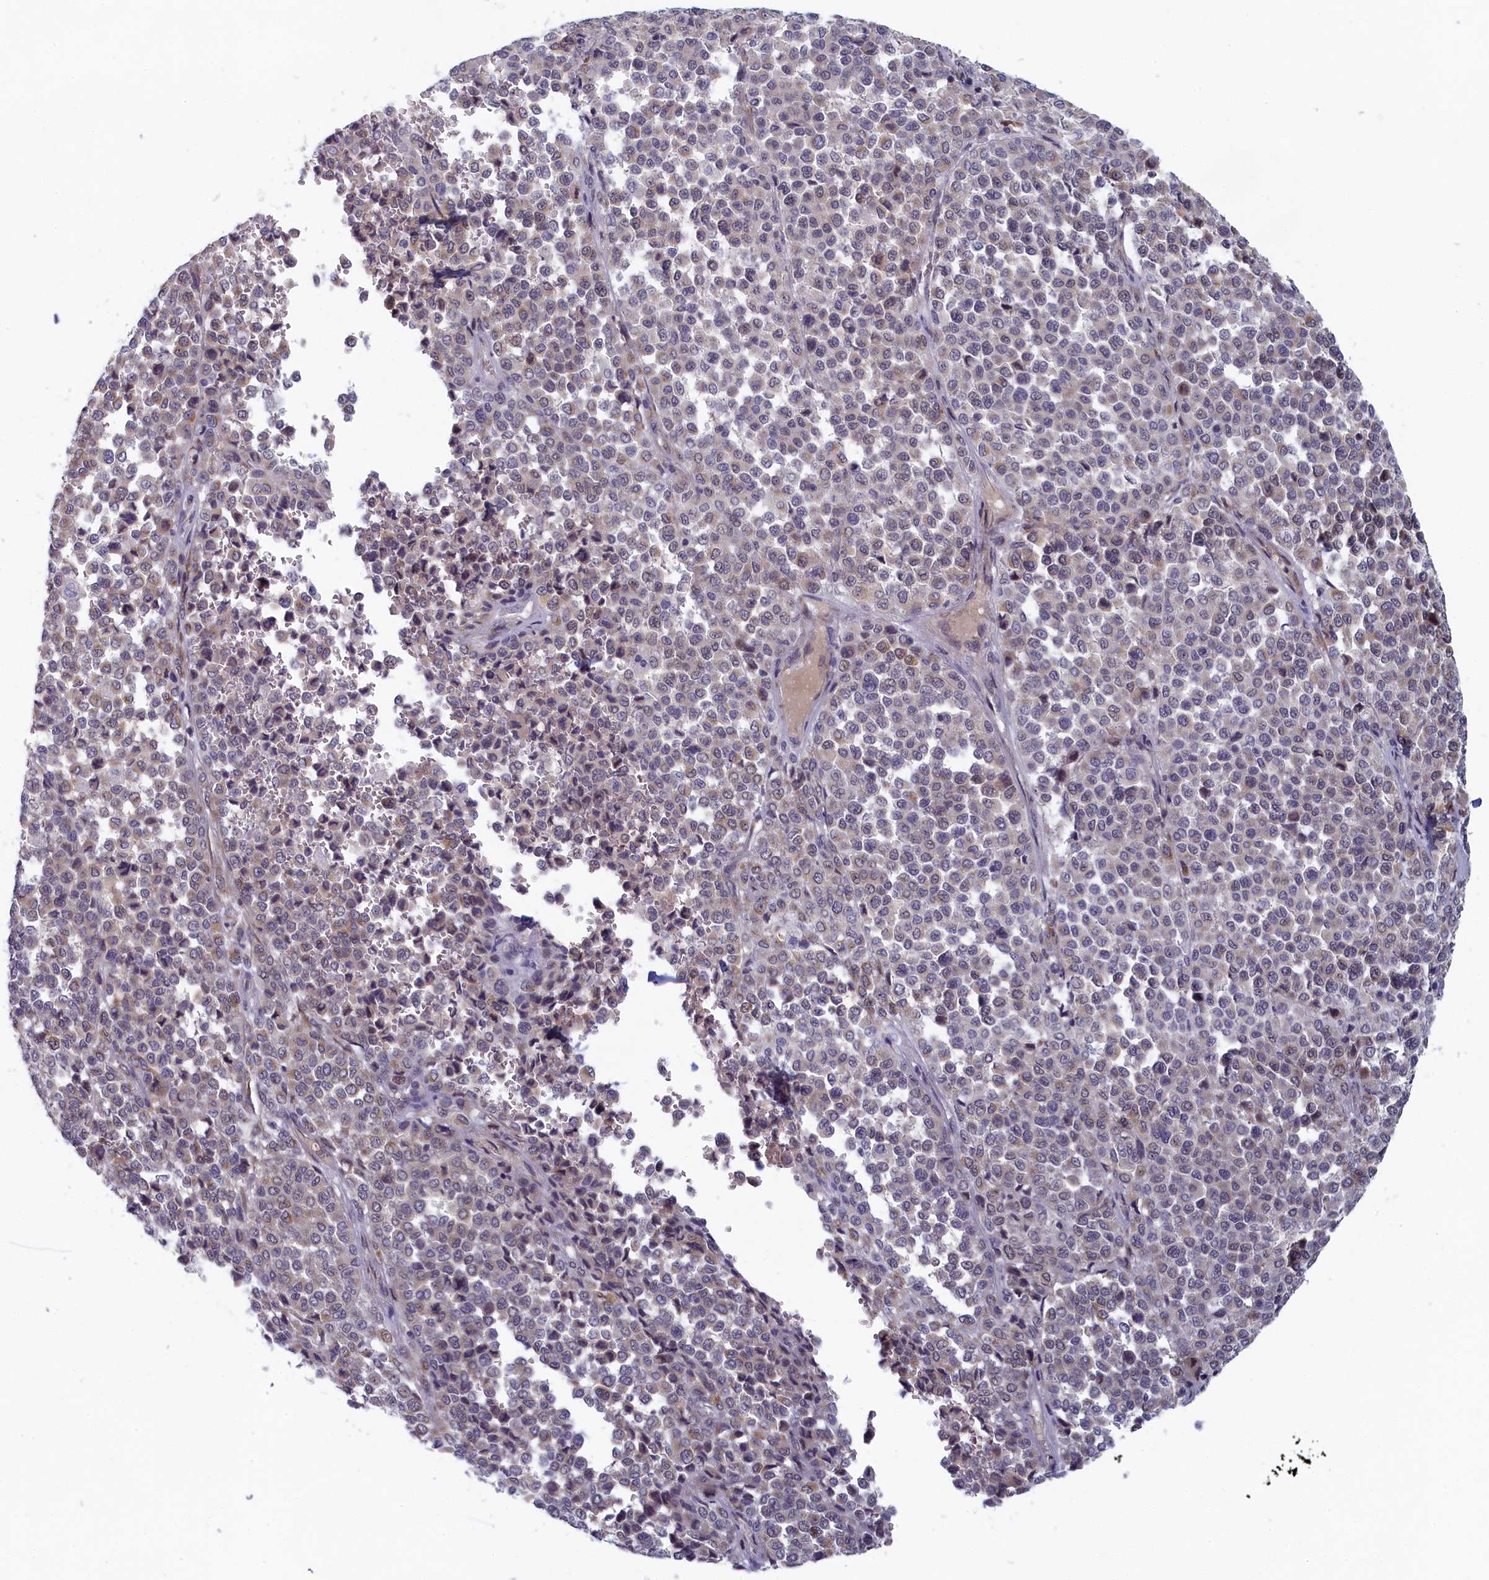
{"staining": {"intensity": "negative", "quantity": "none", "location": "none"}, "tissue": "melanoma", "cell_type": "Tumor cells", "image_type": "cancer", "snomed": [{"axis": "morphology", "description": "Malignant melanoma, Metastatic site"}, {"axis": "topography", "description": "Pancreas"}], "caption": "This histopathology image is of malignant melanoma (metastatic site) stained with IHC to label a protein in brown with the nuclei are counter-stained blue. There is no staining in tumor cells.", "gene": "DNAJC17", "patient": {"sex": "female", "age": 30}}